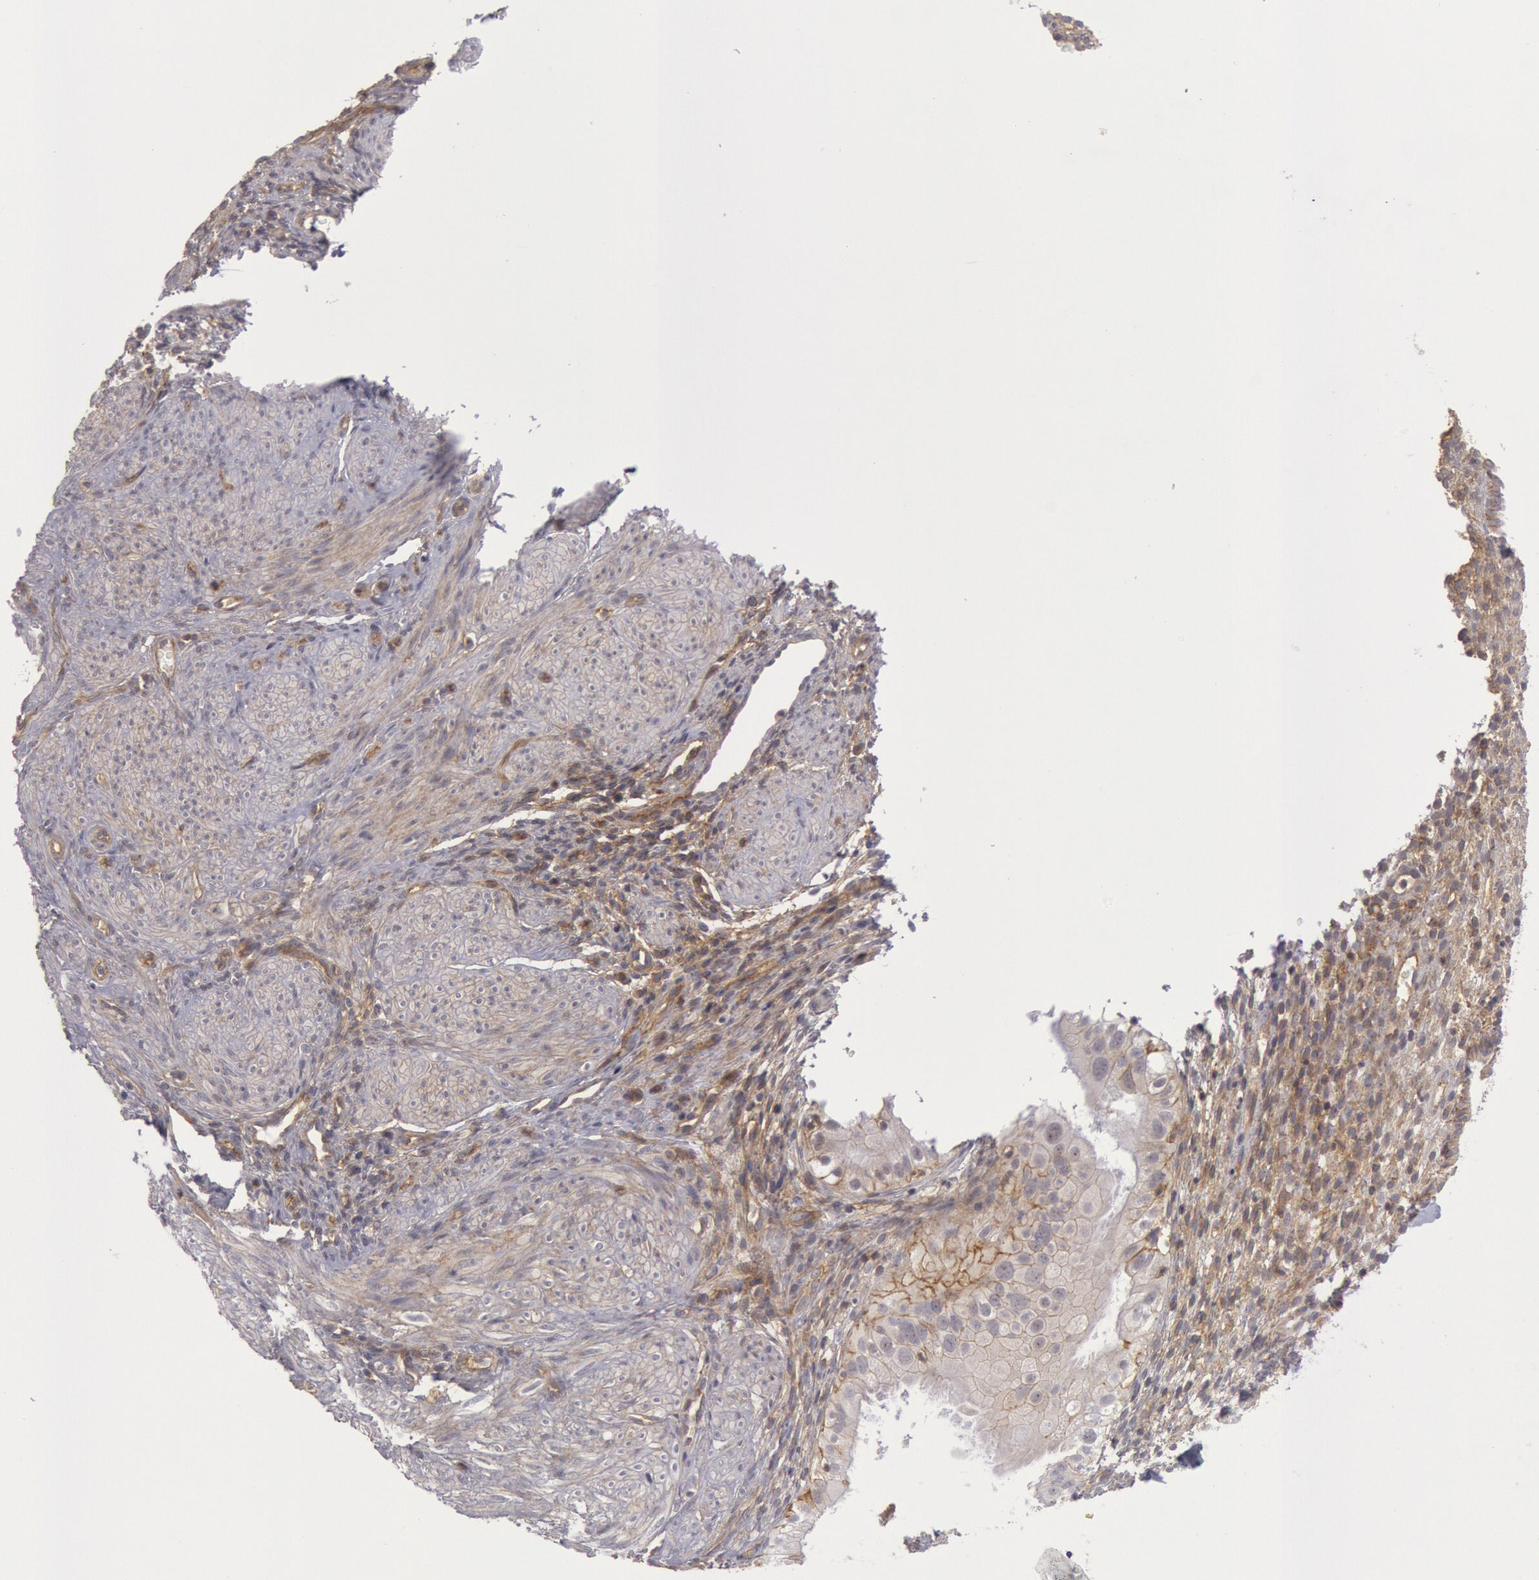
{"staining": {"intensity": "moderate", "quantity": ">75%", "location": "cytoplasmic/membranous"}, "tissue": "endometrium", "cell_type": "Cells in endometrial stroma", "image_type": "normal", "snomed": [{"axis": "morphology", "description": "Normal tissue, NOS"}, {"axis": "topography", "description": "Endometrium"}], "caption": "Protein staining exhibits moderate cytoplasmic/membranous staining in about >75% of cells in endometrial stroma in benign endometrium.", "gene": "STX4", "patient": {"sex": "female", "age": 72}}